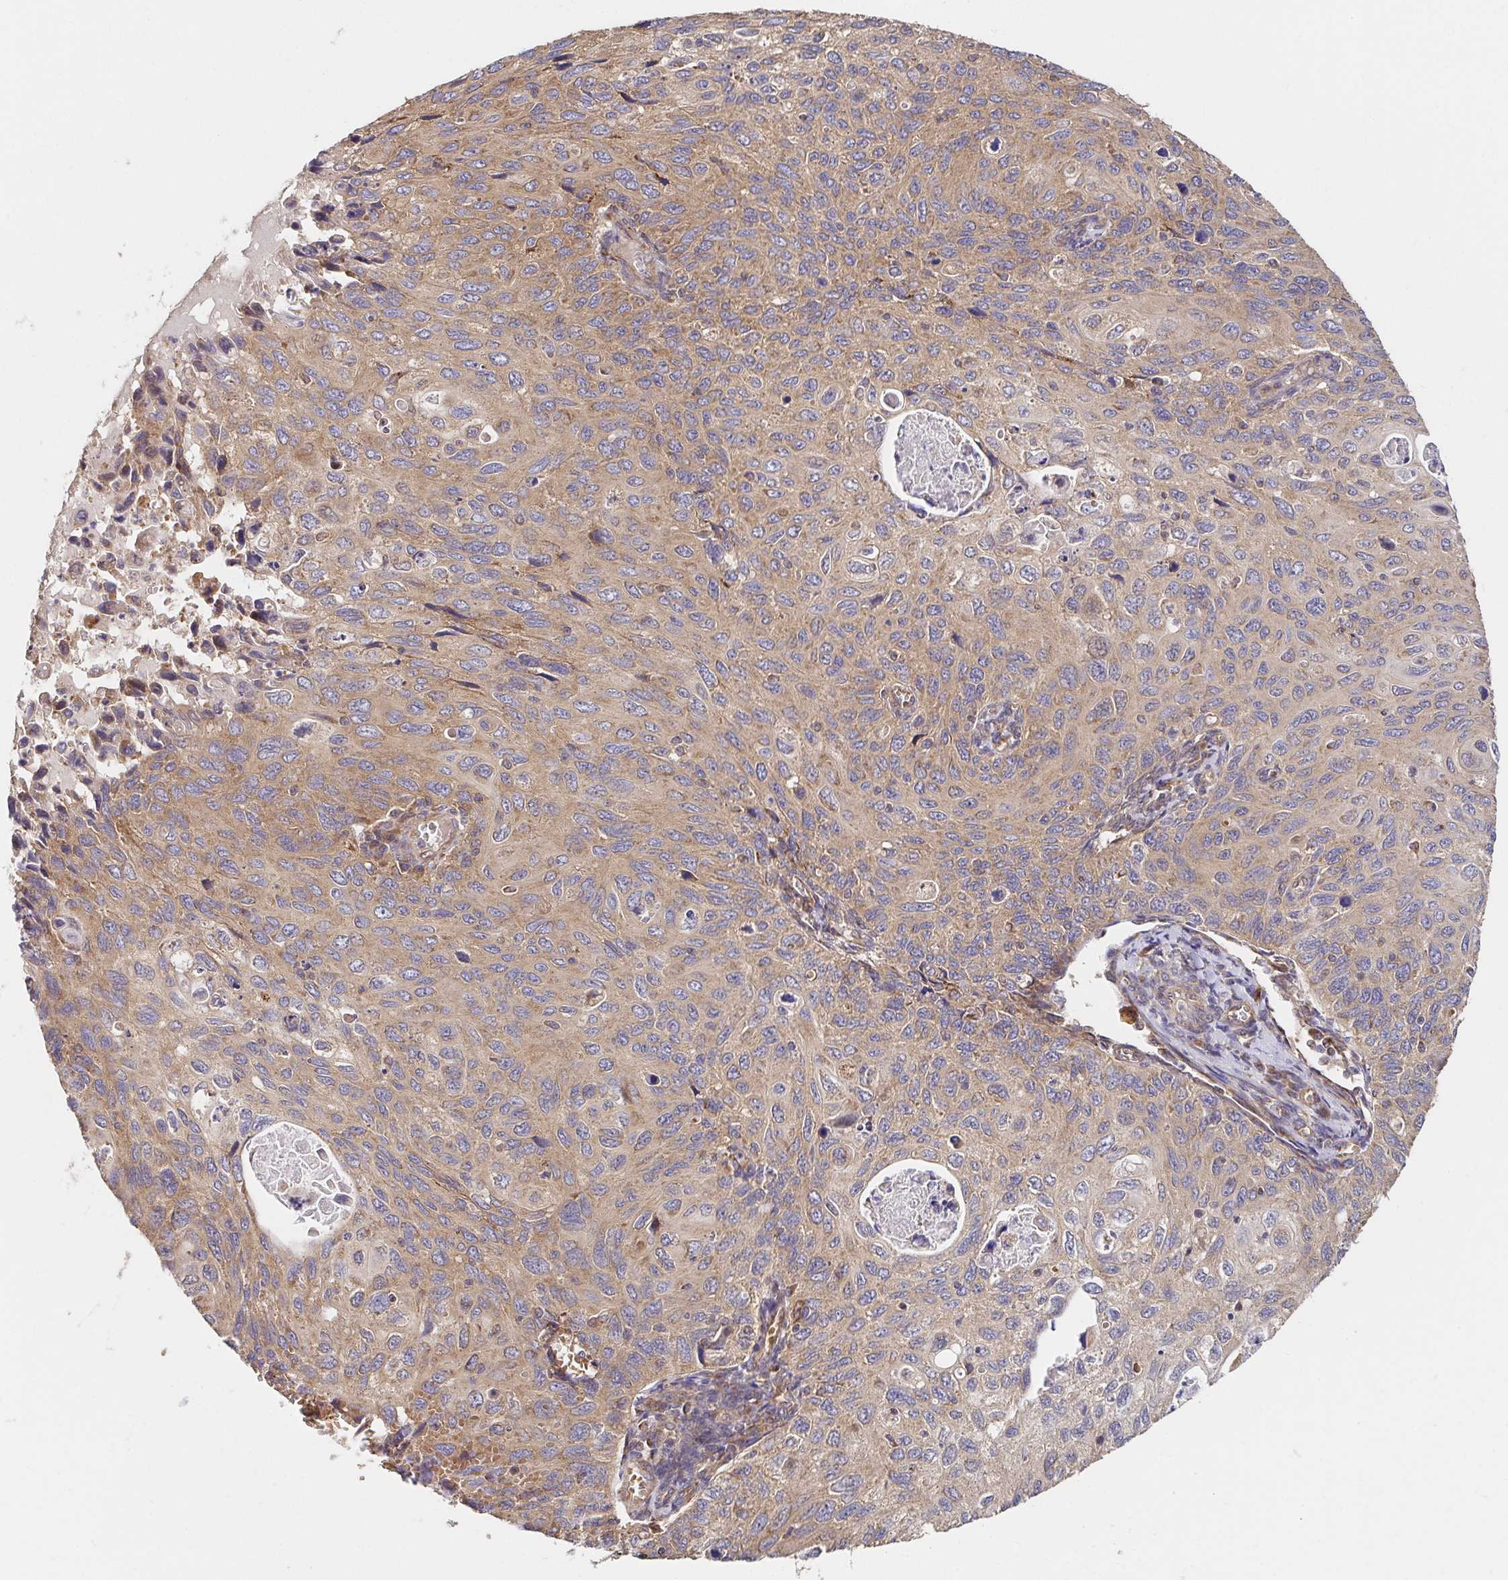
{"staining": {"intensity": "moderate", "quantity": ">75%", "location": "cytoplasmic/membranous"}, "tissue": "cervical cancer", "cell_type": "Tumor cells", "image_type": "cancer", "snomed": [{"axis": "morphology", "description": "Squamous cell carcinoma, NOS"}, {"axis": "topography", "description": "Cervix"}], "caption": "Immunohistochemistry staining of cervical squamous cell carcinoma, which displays medium levels of moderate cytoplasmic/membranous staining in approximately >75% of tumor cells indicating moderate cytoplasmic/membranous protein positivity. The staining was performed using DAB (brown) for protein detection and nuclei were counterstained in hematoxylin (blue).", "gene": "APBB1", "patient": {"sex": "female", "age": 70}}